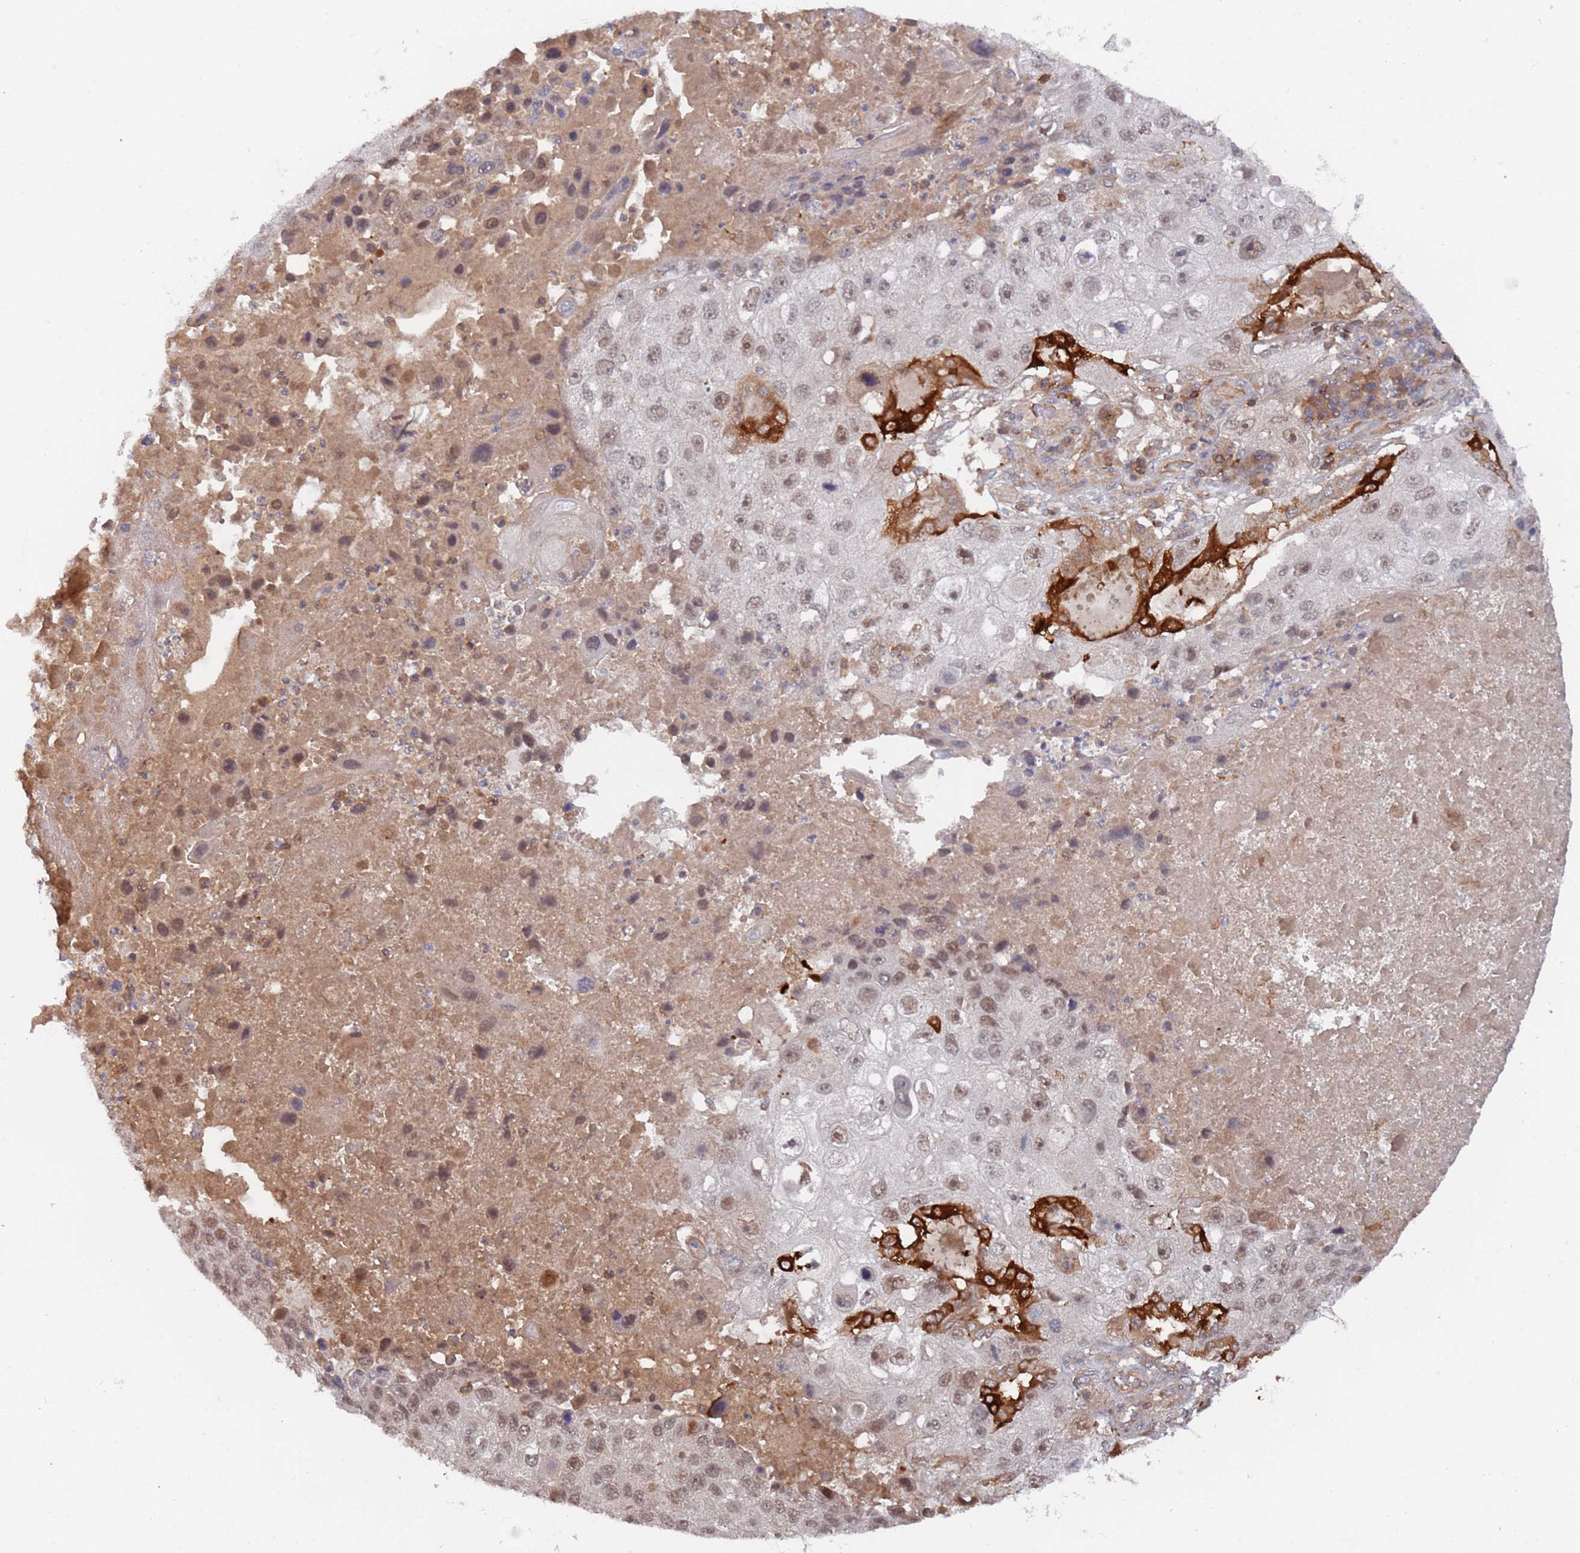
{"staining": {"intensity": "strong", "quantity": "<25%", "location": "cytoplasmic/membranous,nuclear"}, "tissue": "lung cancer", "cell_type": "Tumor cells", "image_type": "cancer", "snomed": [{"axis": "morphology", "description": "Squamous cell carcinoma, NOS"}, {"axis": "topography", "description": "Lung"}], "caption": "A brown stain shows strong cytoplasmic/membranous and nuclear staining of a protein in human lung cancer tumor cells. (brown staining indicates protein expression, while blue staining denotes nuclei).", "gene": "DDX60", "patient": {"sex": "male", "age": 61}}